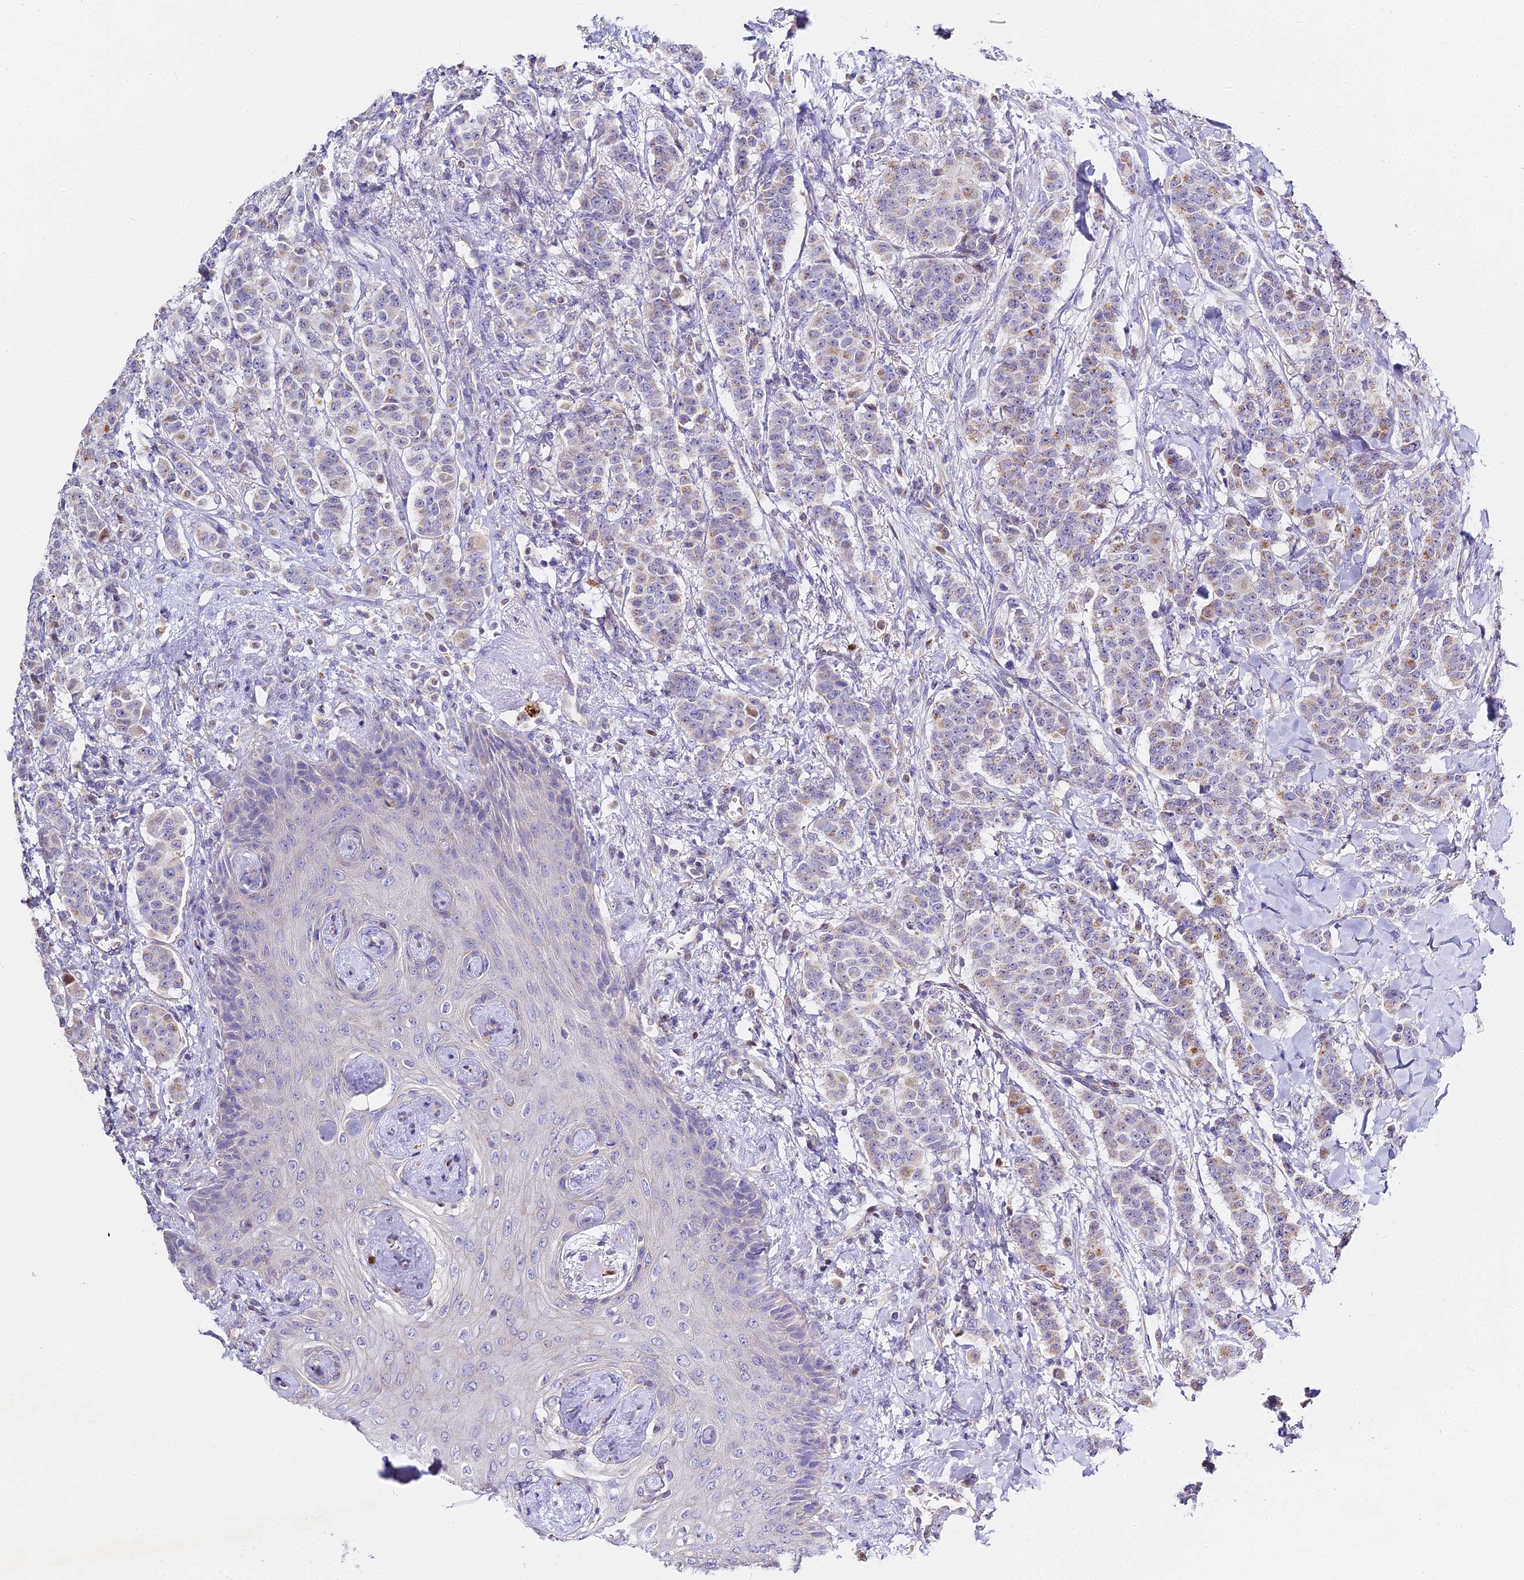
{"staining": {"intensity": "weak", "quantity": "<25%", "location": "cytoplasmic/membranous"}, "tissue": "breast cancer", "cell_type": "Tumor cells", "image_type": "cancer", "snomed": [{"axis": "morphology", "description": "Duct carcinoma"}, {"axis": "topography", "description": "Breast"}], "caption": "IHC histopathology image of neoplastic tissue: human breast invasive ductal carcinoma stained with DAB (3,3'-diaminobenzidine) shows no significant protein staining in tumor cells.", "gene": "SERP1", "patient": {"sex": "female", "age": 40}}